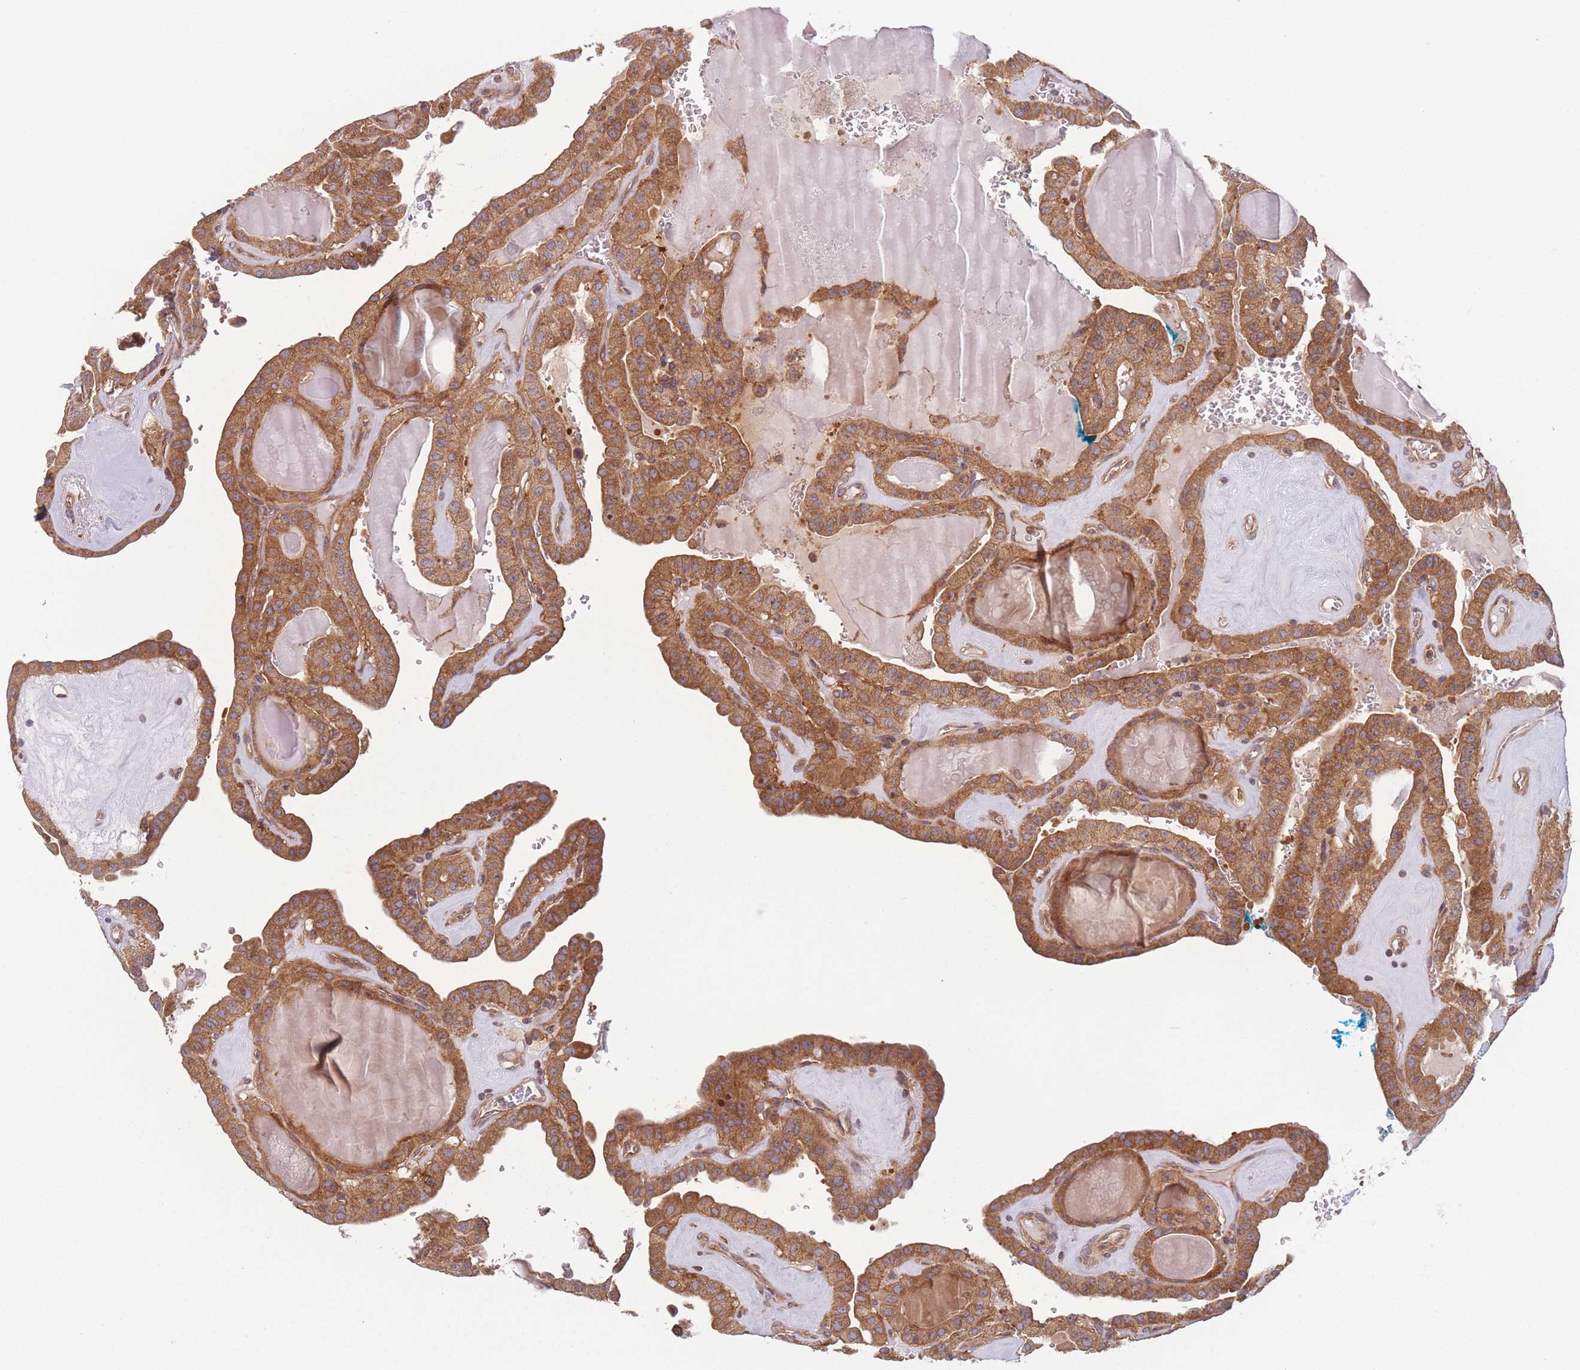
{"staining": {"intensity": "moderate", "quantity": ">75%", "location": "cytoplasmic/membranous"}, "tissue": "thyroid cancer", "cell_type": "Tumor cells", "image_type": "cancer", "snomed": [{"axis": "morphology", "description": "Papillary adenocarcinoma, NOS"}, {"axis": "topography", "description": "Thyroid gland"}], "caption": "This micrograph reveals immunohistochemistry (IHC) staining of human thyroid cancer (papillary adenocarcinoma), with medium moderate cytoplasmic/membranous expression in approximately >75% of tumor cells.", "gene": "WASHC2A", "patient": {"sex": "male", "age": 52}}